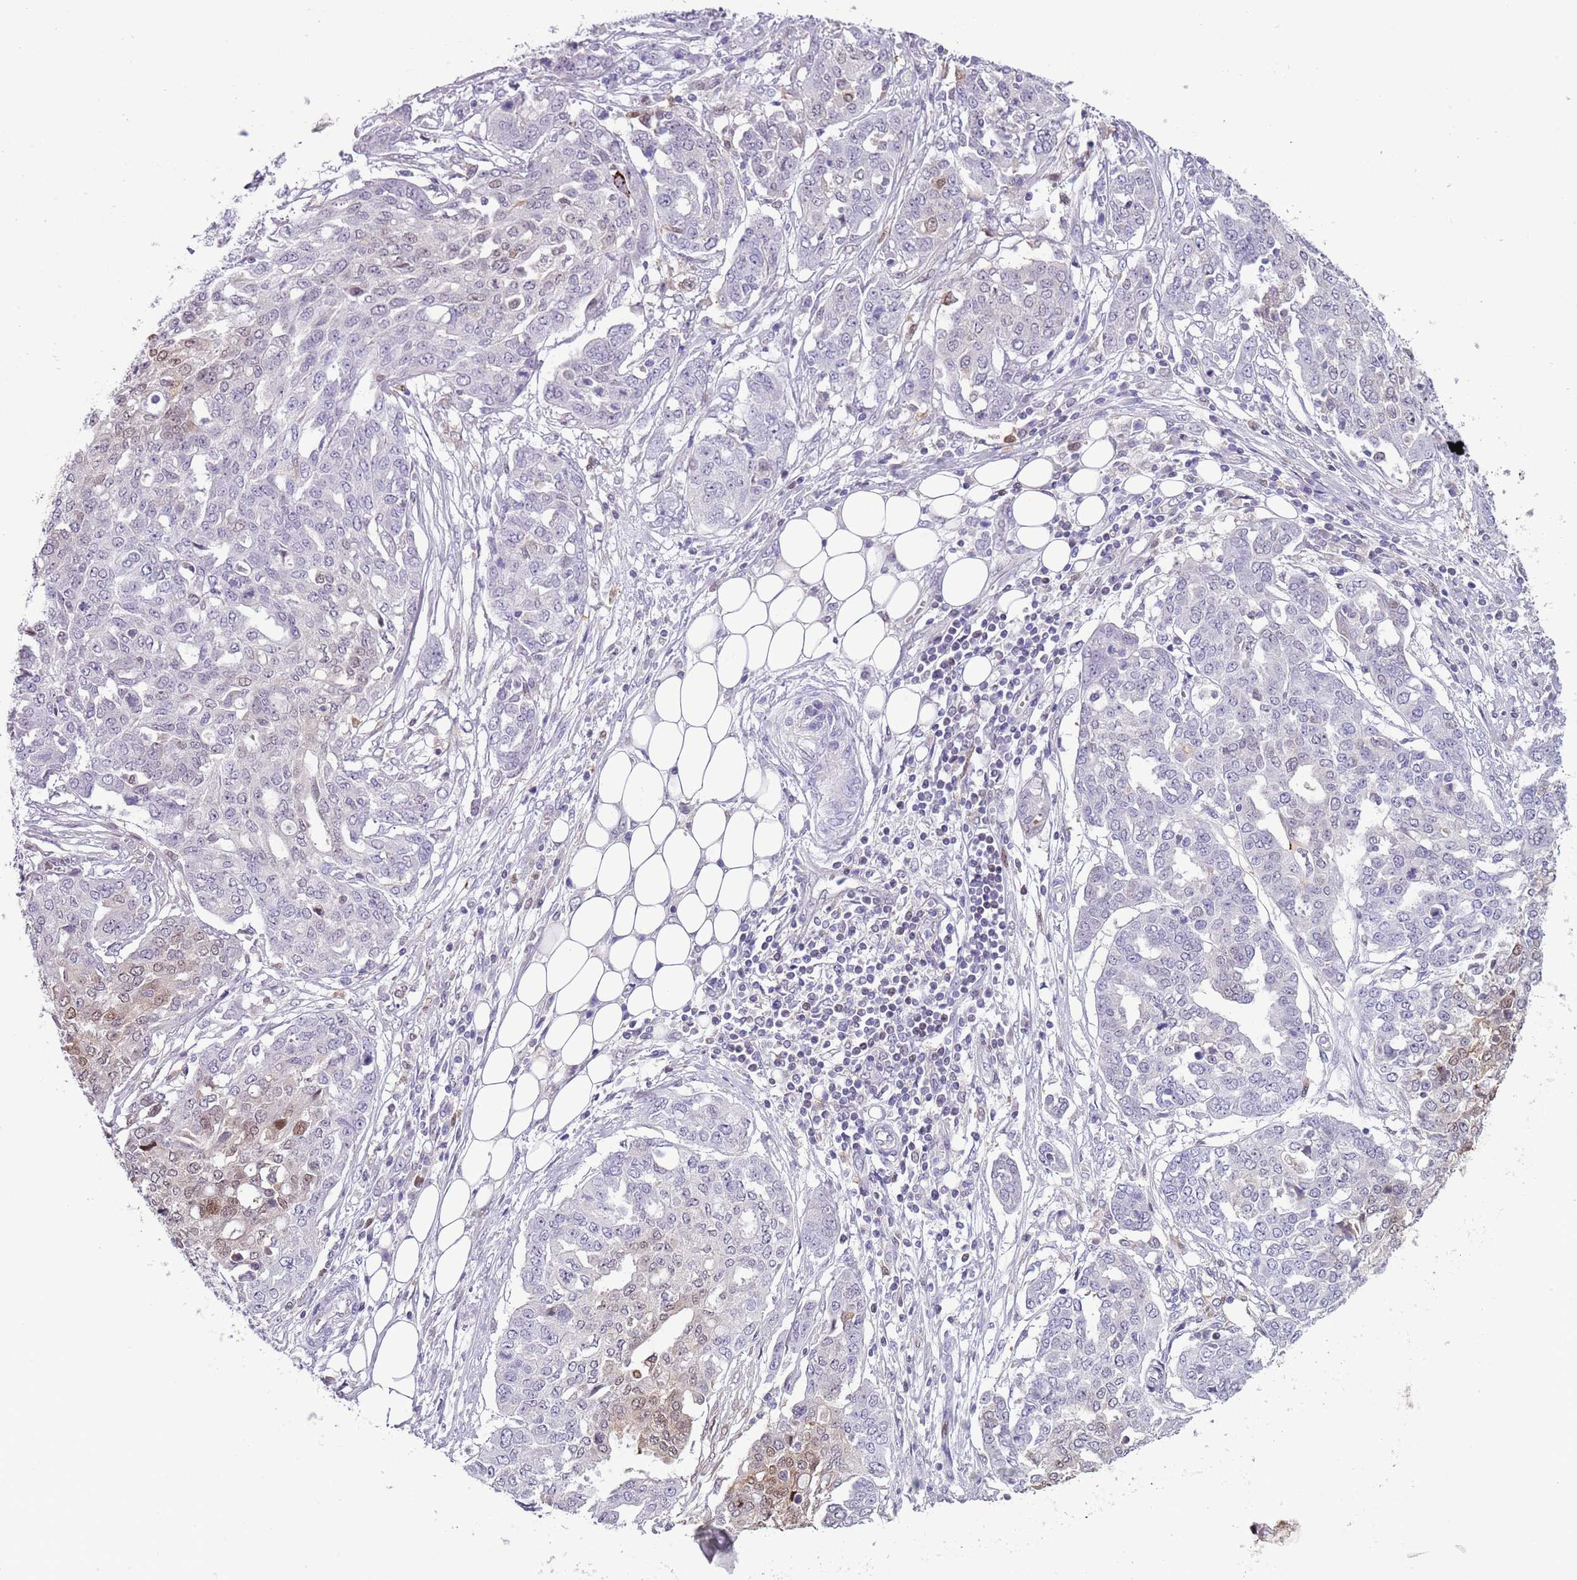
{"staining": {"intensity": "weak", "quantity": "<25%", "location": "nuclear"}, "tissue": "ovarian cancer", "cell_type": "Tumor cells", "image_type": "cancer", "snomed": [{"axis": "morphology", "description": "Cystadenocarcinoma, serous, NOS"}, {"axis": "topography", "description": "Soft tissue"}, {"axis": "topography", "description": "Ovary"}], "caption": "Human ovarian cancer stained for a protein using immunohistochemistry (IHC) displays no staining in tumor cells.", "gene": "NBPF6", "patient": {"sex": "female", "age": 57}}